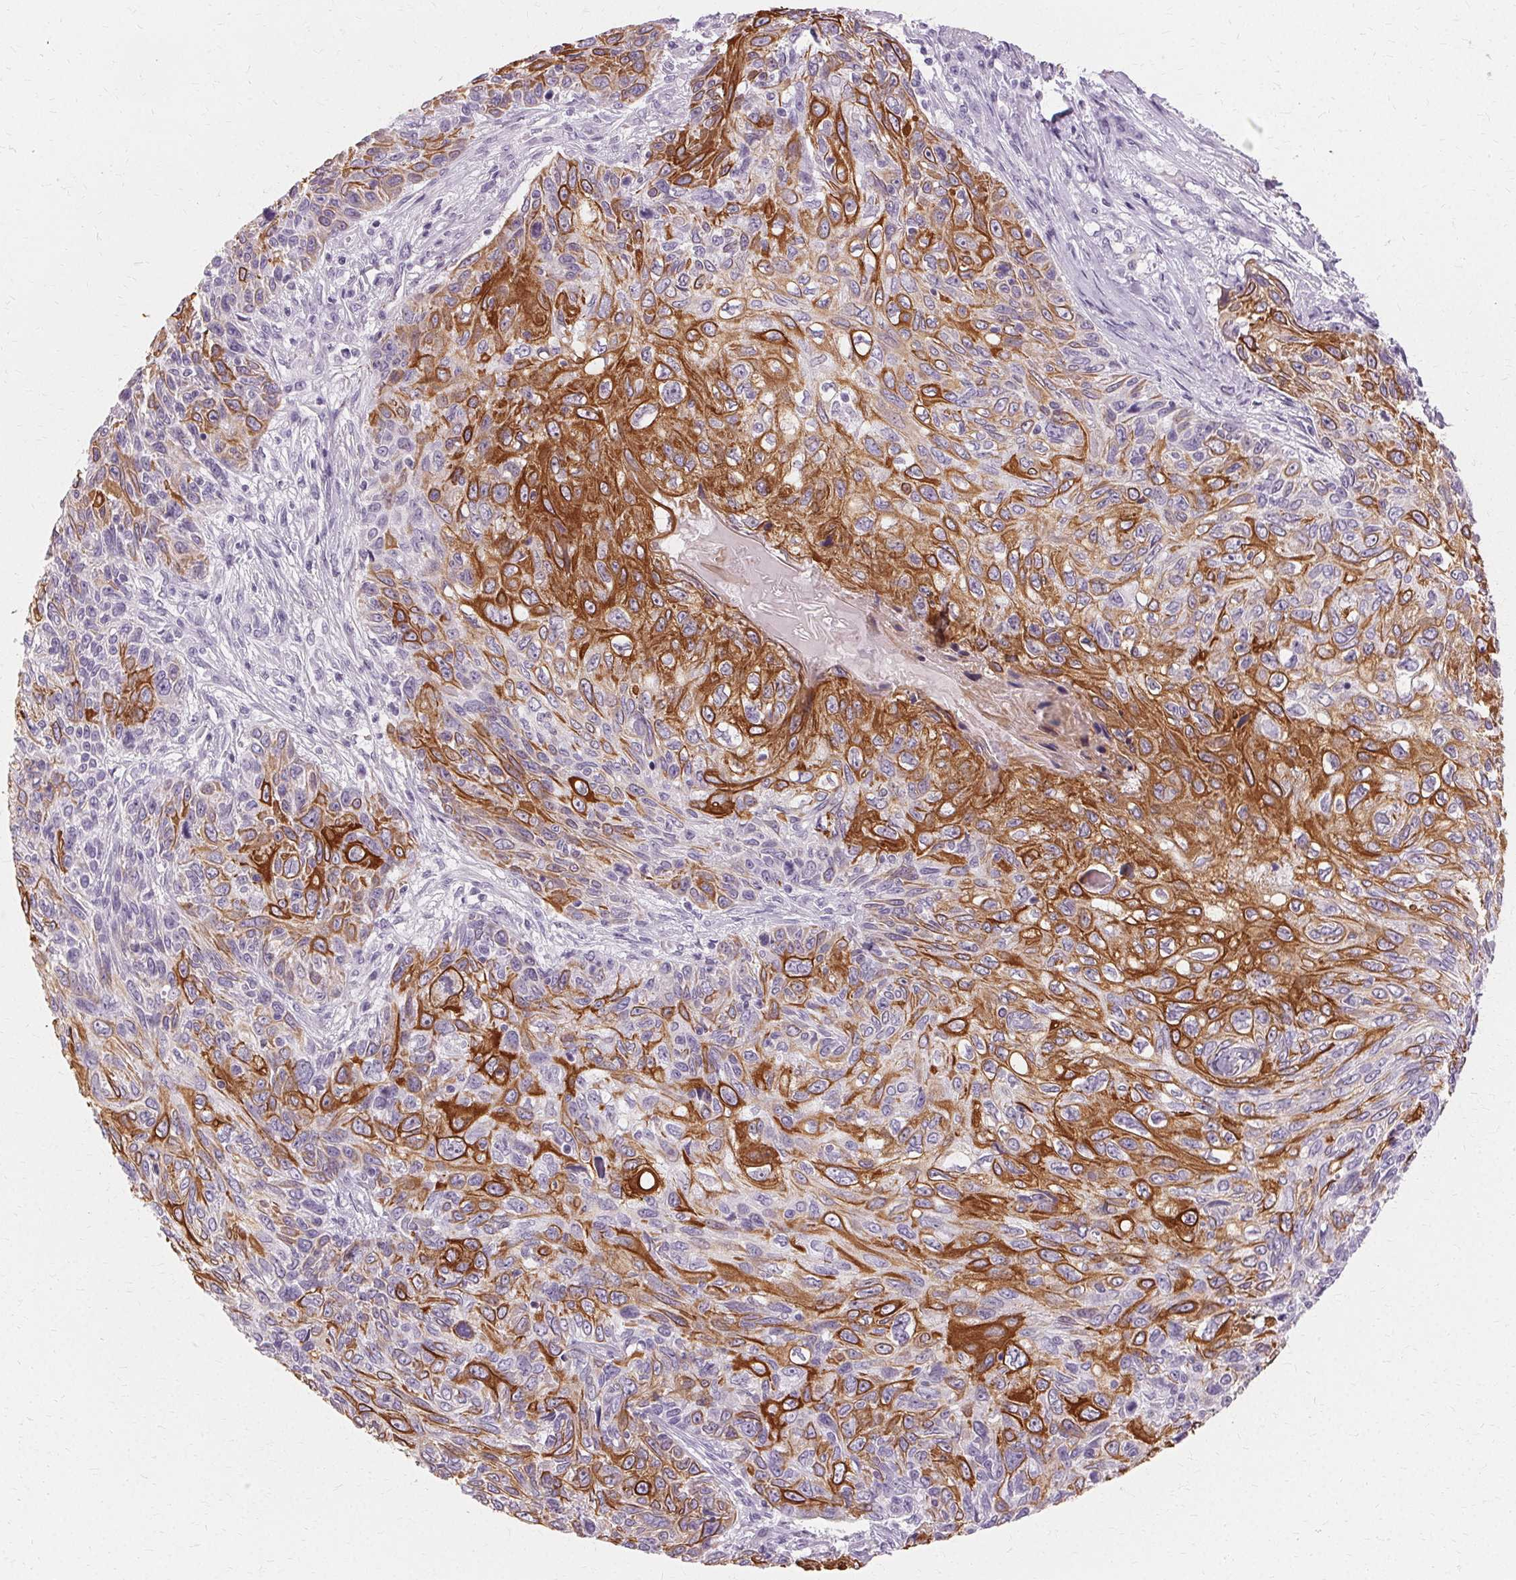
{"staining": {"intensity": "strong", "quantity": "25%-75%", "location": "cytoplasmic/membranous"}, "tissue": "skin cancer", "cell_type": "Tumor cells", "image_type": "cancer", "snomed": [{"axis": "morphology", "description": "Squamous cell carcinoma, NOS"}, {"axis": "topography", "description": "Skin"}], "caption": "Human skin cancer stained with a brown dye demonstrates strong cytoplasmic/membranous positive positivity in about 25%-75% of tumor cells.", "gene": "KRT6C", "patient": {"sex": "male", "age": 92}}